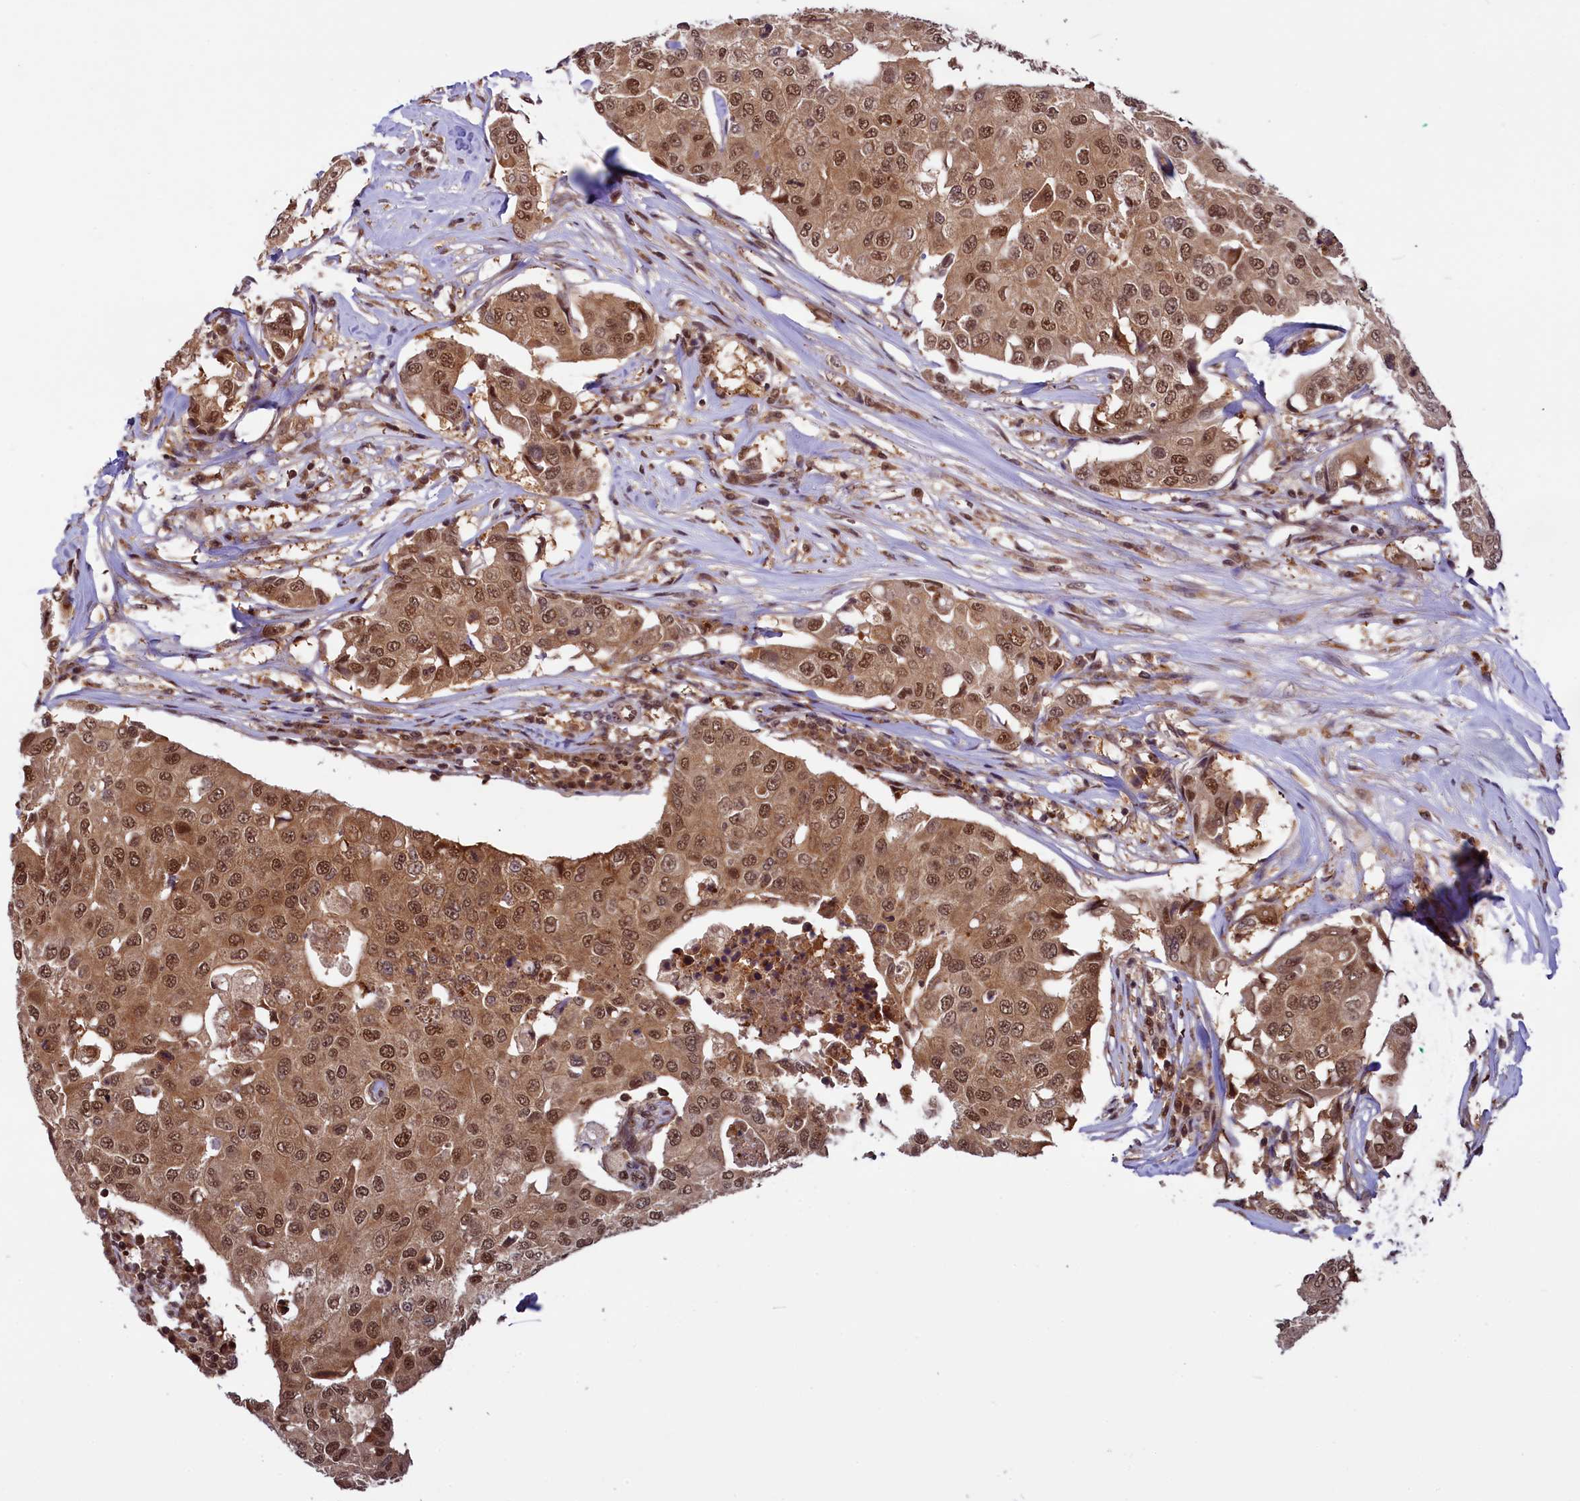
{"staining": {"intensity": "moderate", "quantity": ">75%", "location": "cytoplasmic/membranous,nuclear"}, "tissue": "breast cancer", "cell_type": "Tumor cells", "image_type": "cancer", "snomed": [{"axis": "morphology", "description": "Duct carcinoma"}, {"axis": "topography", "description": "Breast"}], "caption": "Protein expression analysis of breast cancer (invasive ductal carcinoma) displays moderate cytoplasmic/membranous and nuclear staining in about >75% of tumor cells.", "gene": "SLC7A6OS", "patient": {"sex": "female", "age": 80}}